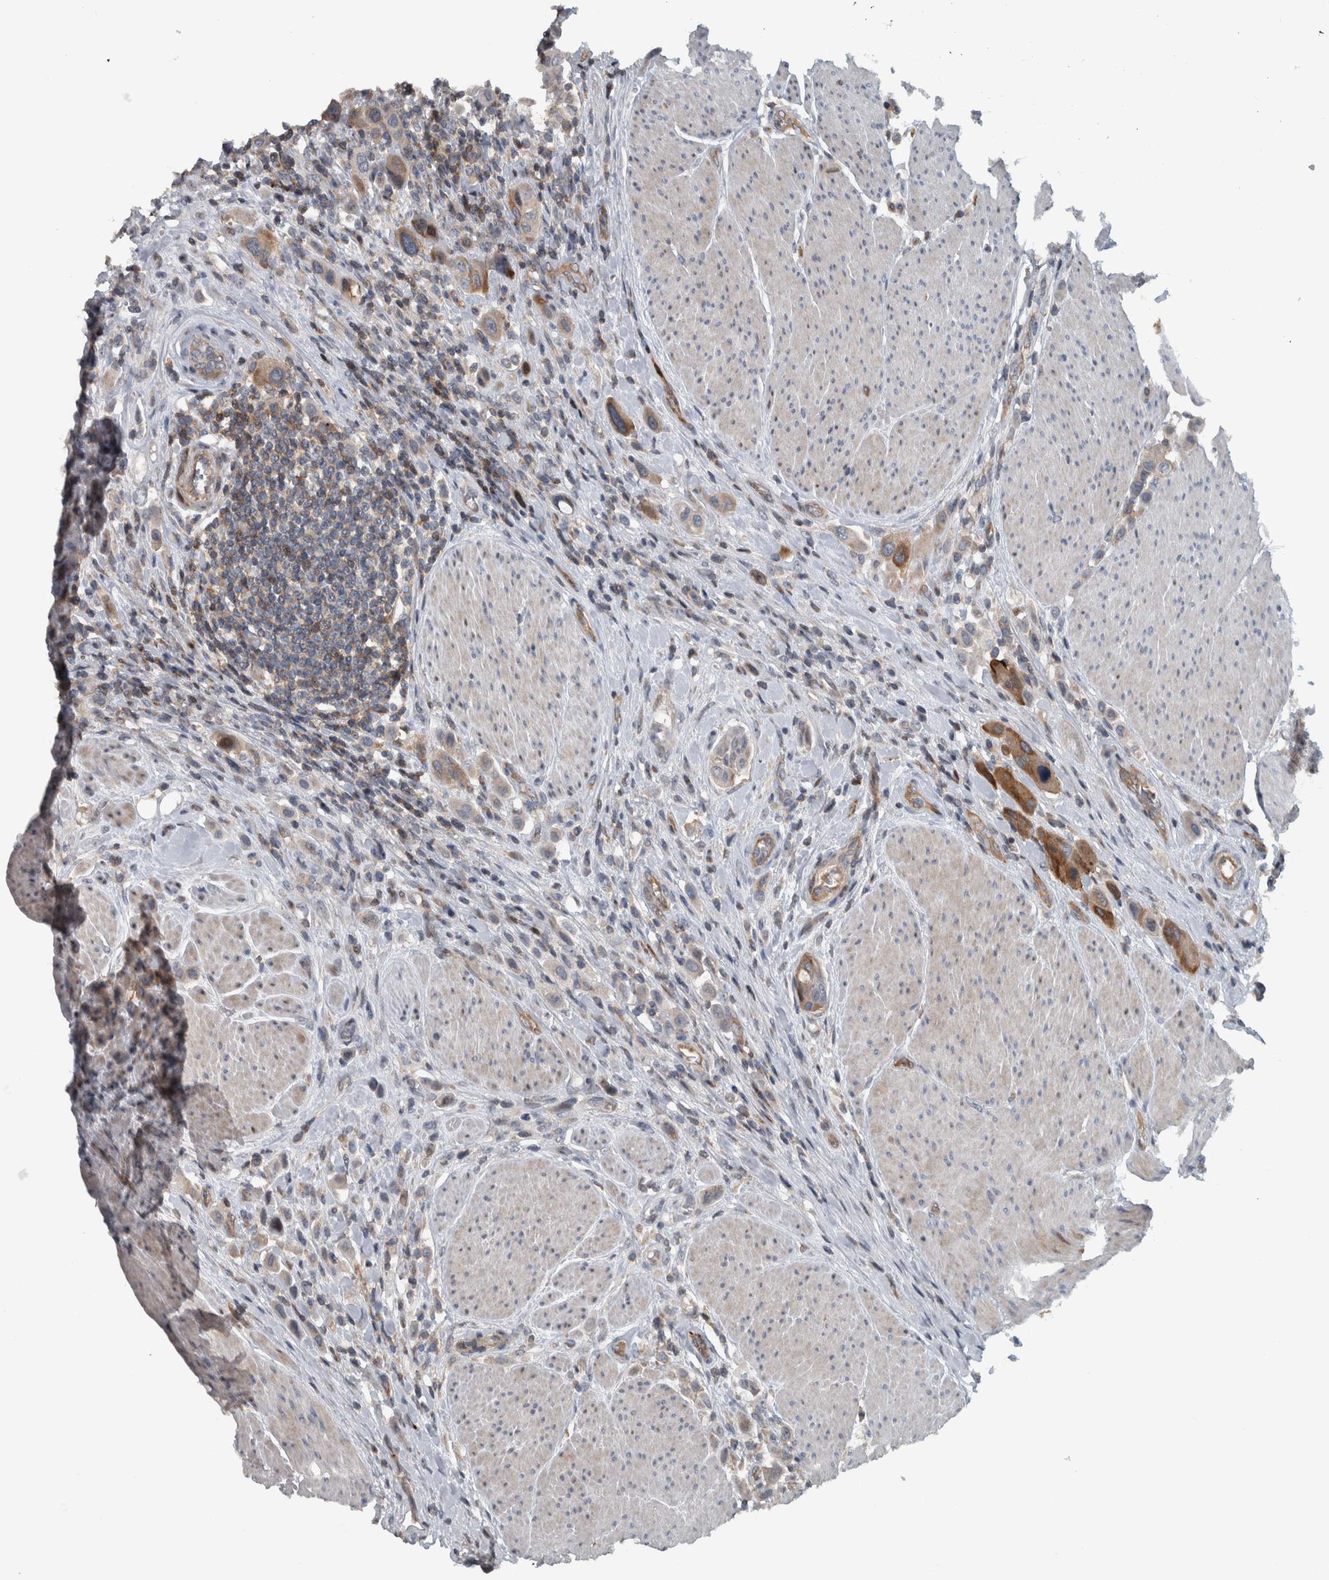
{"staining": {"intensity": "moderate", "quantity": "<25%", "location": "cytoplasmic/membranous"}, "tissue": "urothelial cancer", "cell_type": "Tumor cells", "image_type": "cancer", "snomed": [{"axis": "morphology", "description": "Urothelial carcinoma, High grade"}, {"axis": "topography", "description": "Urinary bladder"}], "caption": "This micrograph displays urothelial cancer stained with immunohistochemistry to label a protein in brown. The cytoplasmic/membranous of tumor cells show moderate positivity for the protein. Nuclei are counter-stained blue.", "gene": "BAIAP2L1", "patient": {"sex": "male", "age": 50}}